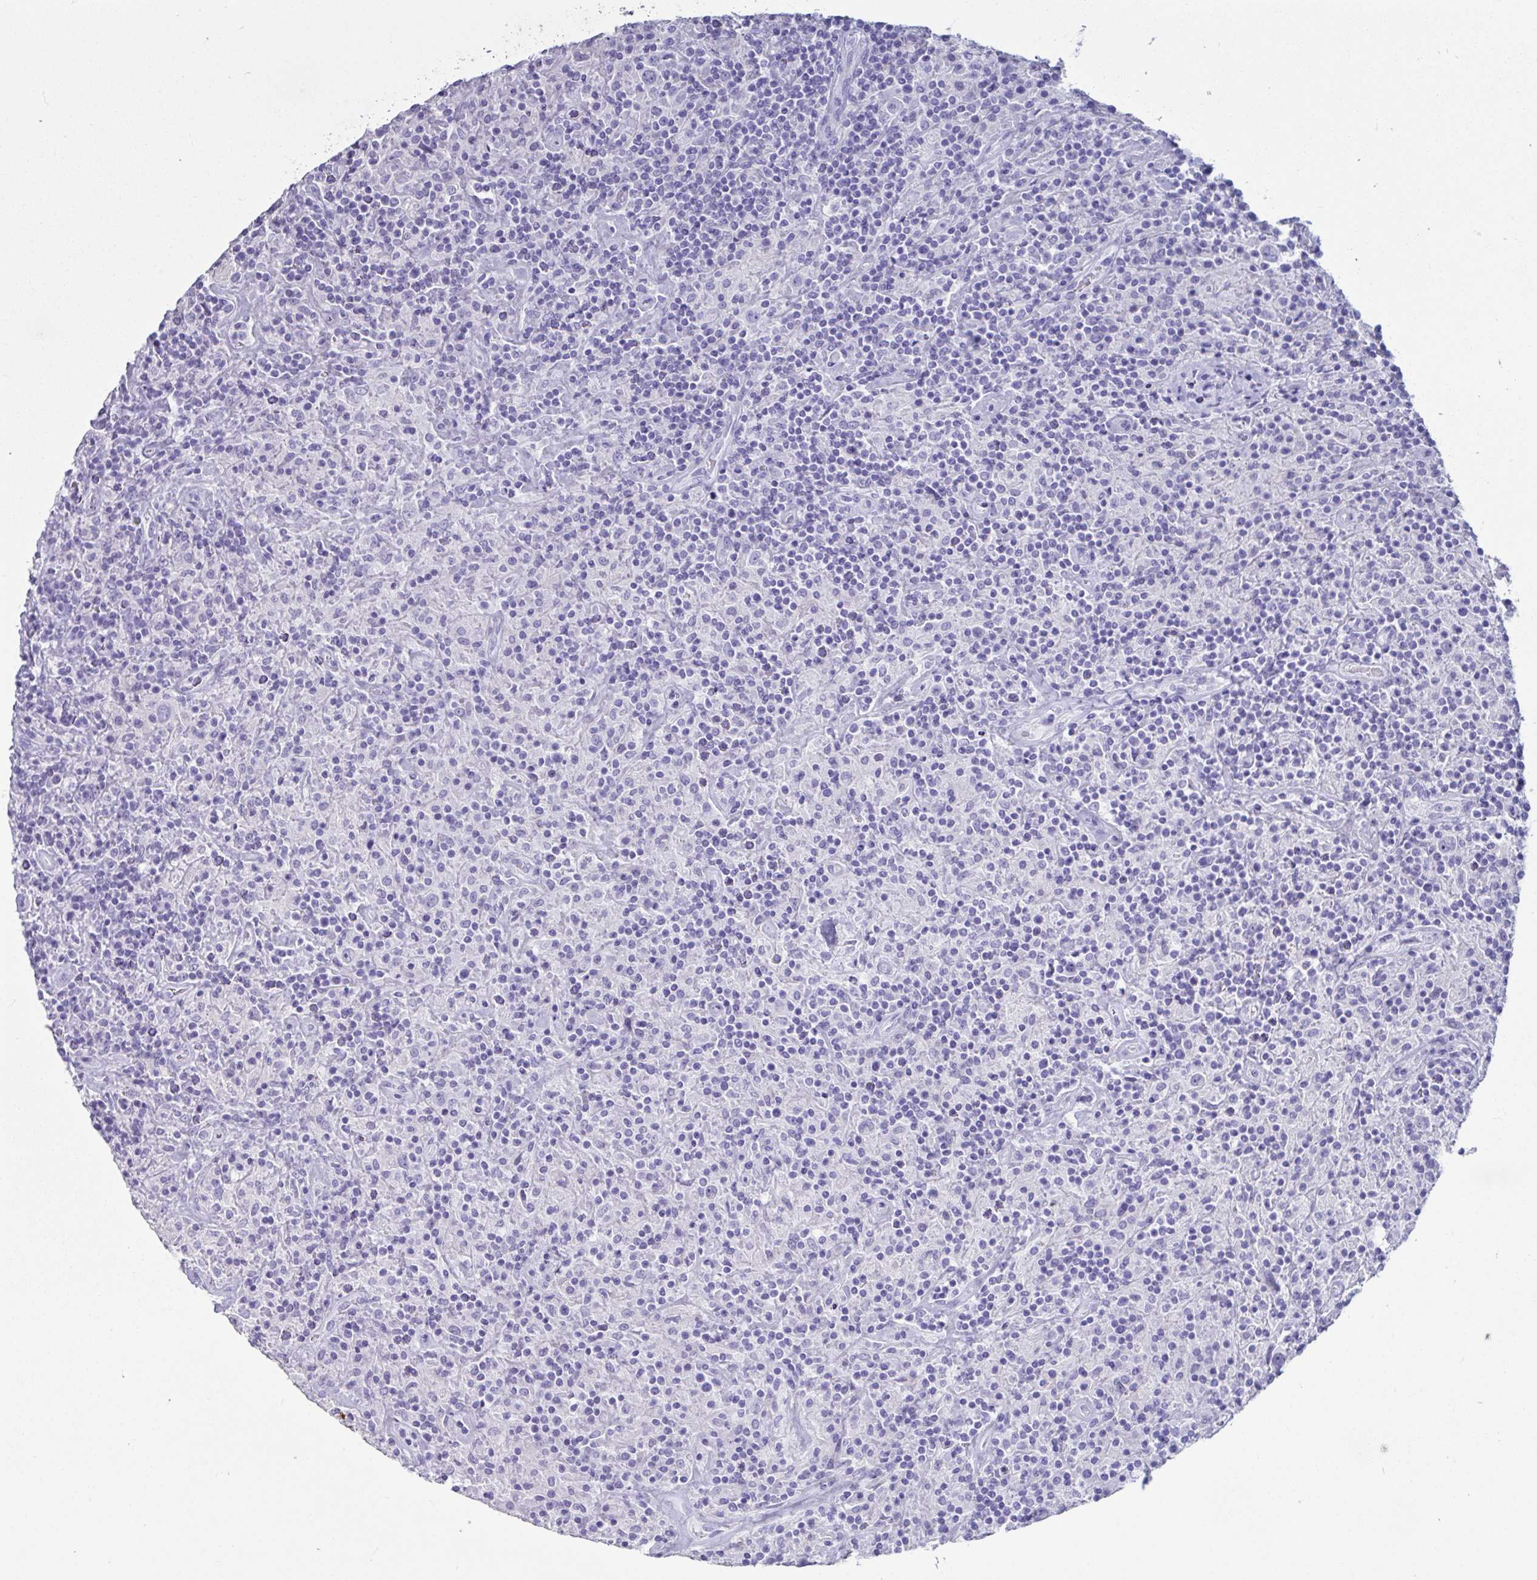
{"staining": {"intensity": "negative", "quantity": "none", "location": "none"}, "tissue": "lymphoma", "cell_type": "Tumor cells", "image_type": "cancer", "snomed": [{"axis": "morphology", "description": "Hodgkin's disease, NOS"}, {"axis": "topography", "description": "Lymph node"}], "caption": "Immunohistochemical staining of human lymphoma exhibits no significant expression in tumor cells.", "gene": "TNNC1", "patient": {"sex": "male", "age": 70}}